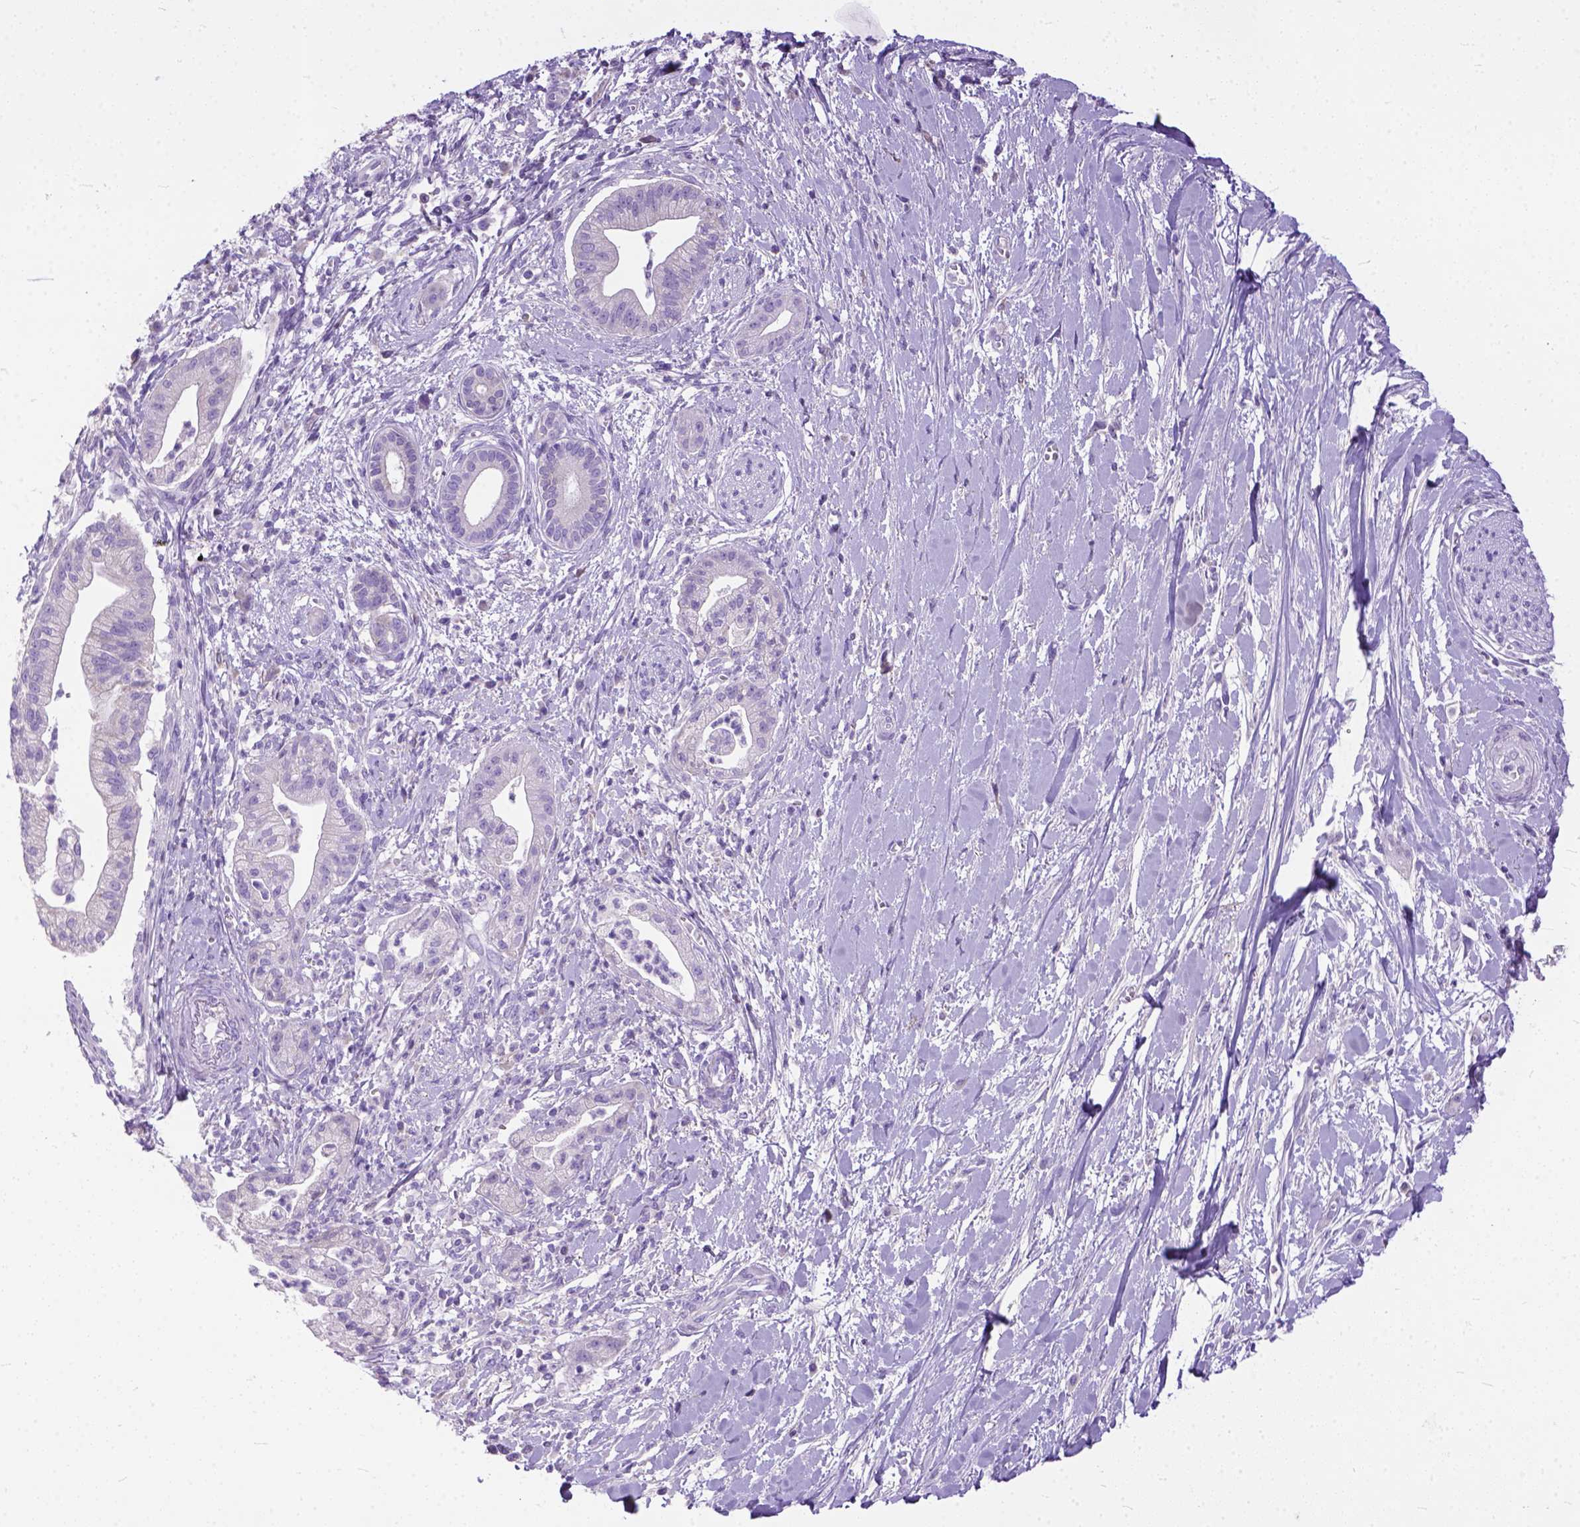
{"staining": {"intensity": "negative", "quantity": "none", "location": "none"}, "tissue": "pancreatic cancer", "cell_type": "Tumor cells", "image_type": "cancer", "snomed": [{"axis": "morphology", "description": "Normal tissue, NOS"}, {"axis": "morphology", "description": "Adenocarcinoma, NOS"}, {"axis": "topography", "description": "Lymph node"}, {"axis": "topography", "description": "Pancreas"}], "caption": "This histopathology image is of adenocarcinoma (pancreatic) stained with IHC to label a protein in brown with the nuclei are counter-stained blue. There is no expression in tumor cells. Nuclei are stained in blue.", "gene": "PLK5", "patient": {"sex": "female", "age": 58}}